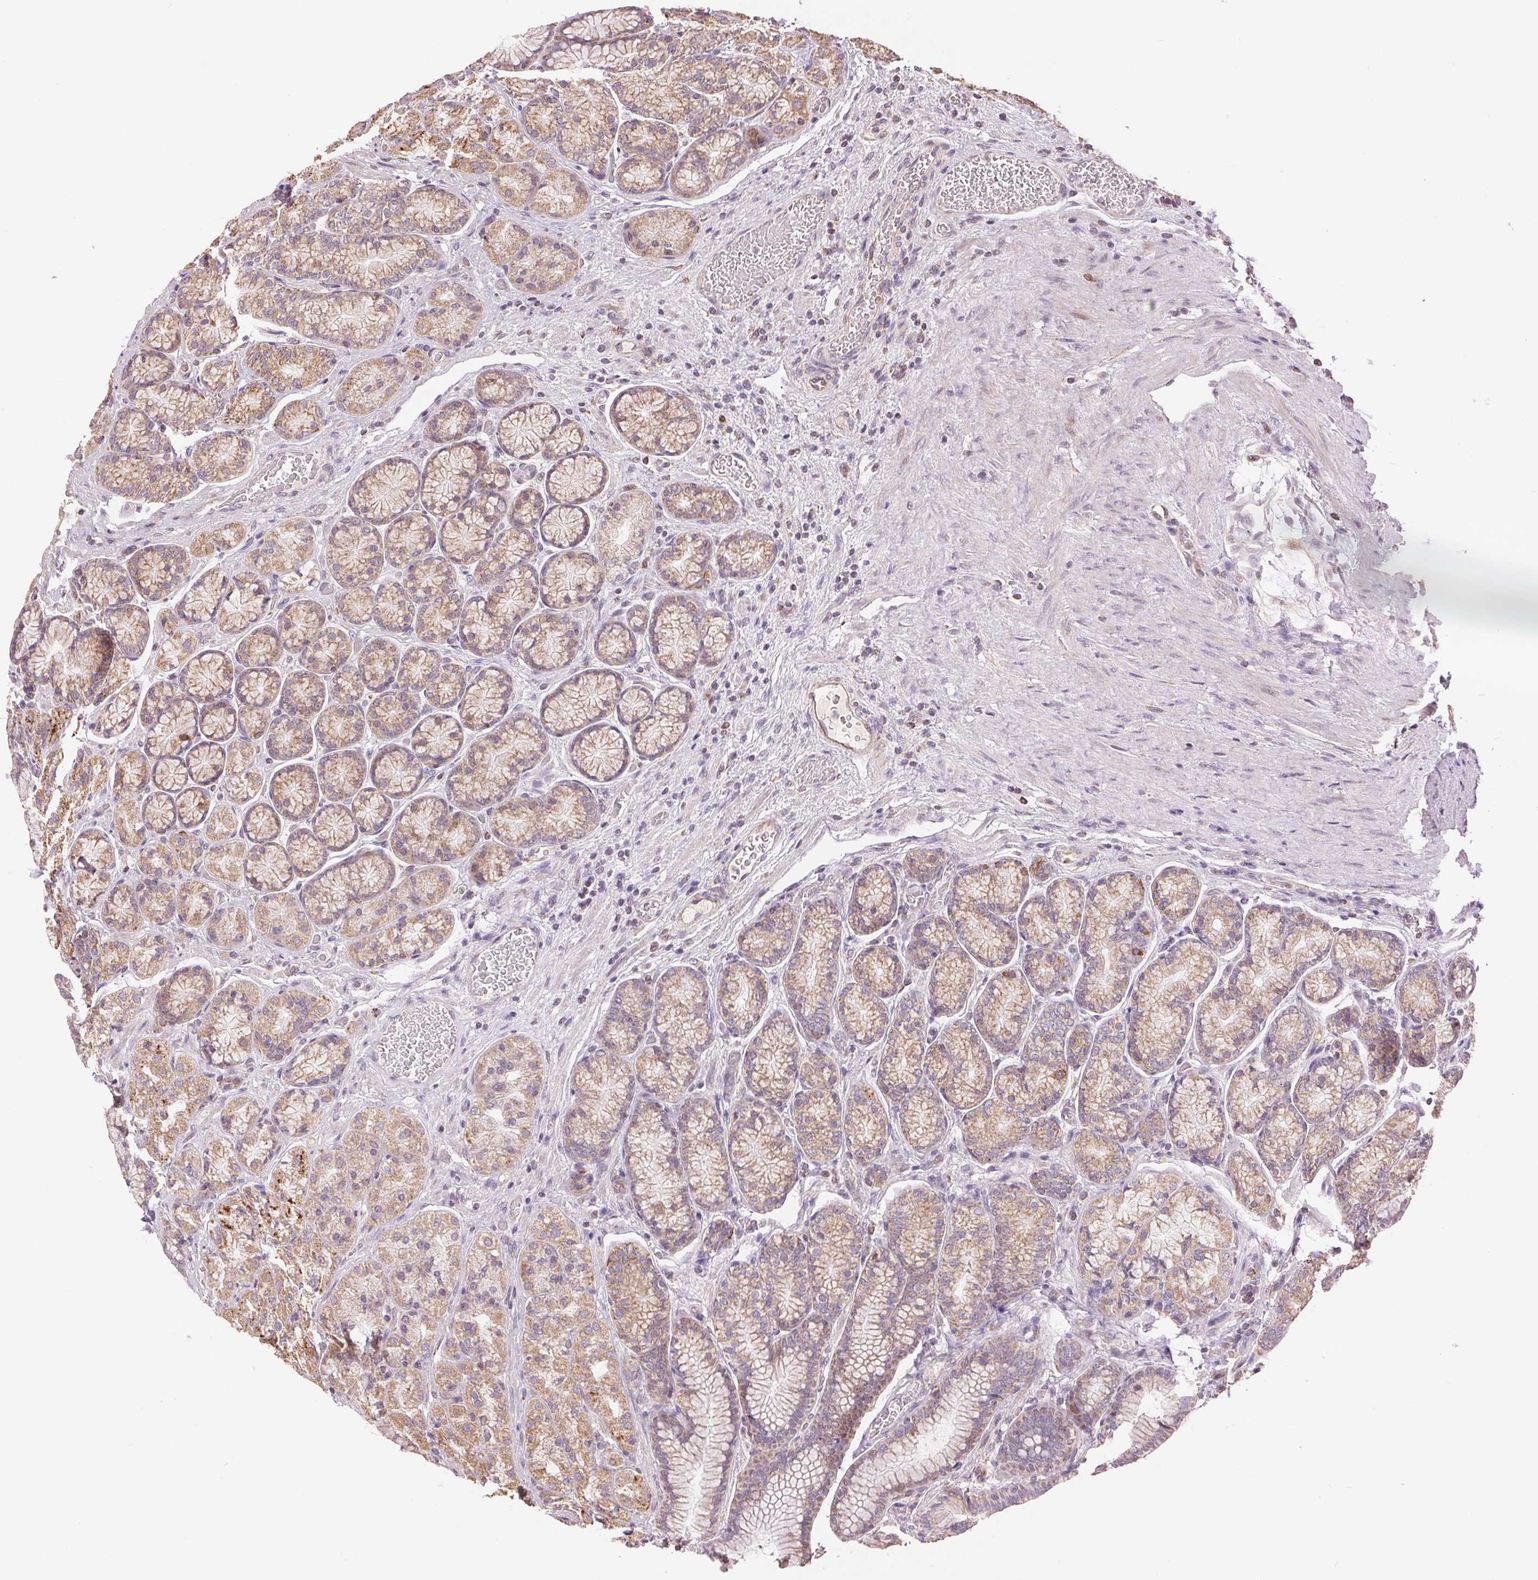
{"staining": {"intensity": "weak", "quantity": ">75%", "location": "cytoplasmic/membranous"}, "tissue": "stomach", "cell_type": "Glandular cells", "image_type": "normal", "snomed": [{"axis": "morphology", "description": "Normal tissue, NOS"}, {"axis": "morphology", "description": "Adenocarcinoma, NOS"}, {"axis": "morphology", "description": "Adenocarcinoma, High grade"}, {"axis": "topography", "description": "Stomach, upper"}, {"axis": "topography", "description": "Stomach"}], "caption": "Glandular cells reveal low levels of weak cytoplasmic/membranous expression in approximately >75% of cells in benign stomach. (Brightfield microscopy of DAB IHC at high magnification).", "gene": "DGUOK", "patient": {"sex": "female", "age": 65}}